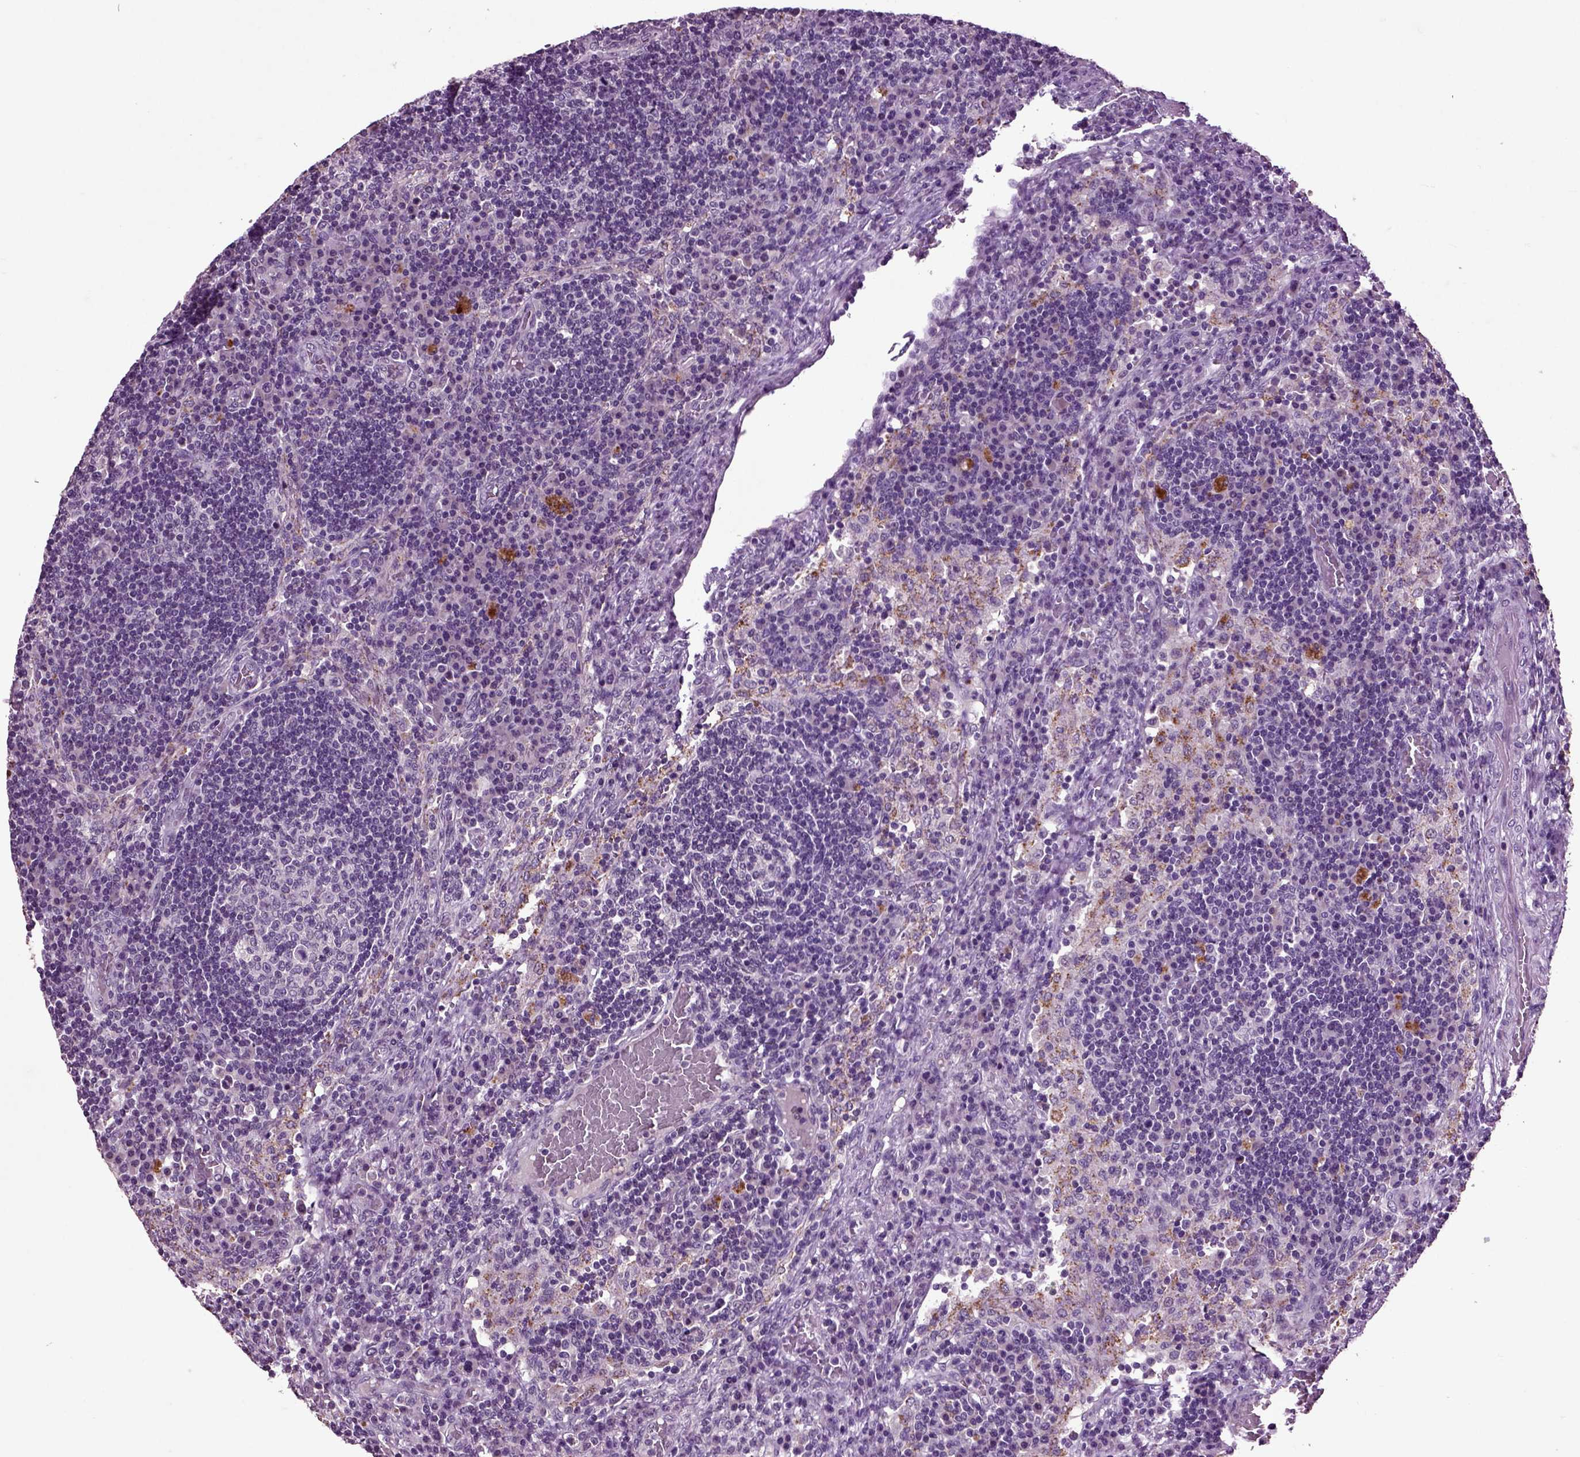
{"staining": {"intensity": "negative", "quantity": "none", "location": "none"}, "tissue": "lymph node", "cell_type": "Germinal center cells", "image_type": "normal", "snomed": [{"axis": "morphology", "description": "Normal tissue, NOS"}, {"axis": "topography", "description": "Lymph node"}], "caption": "There is no significant positivity in germinal center cells of lymph node.", "gene": "CRHR1", "patient": {"sex": "male", "age": 63}}